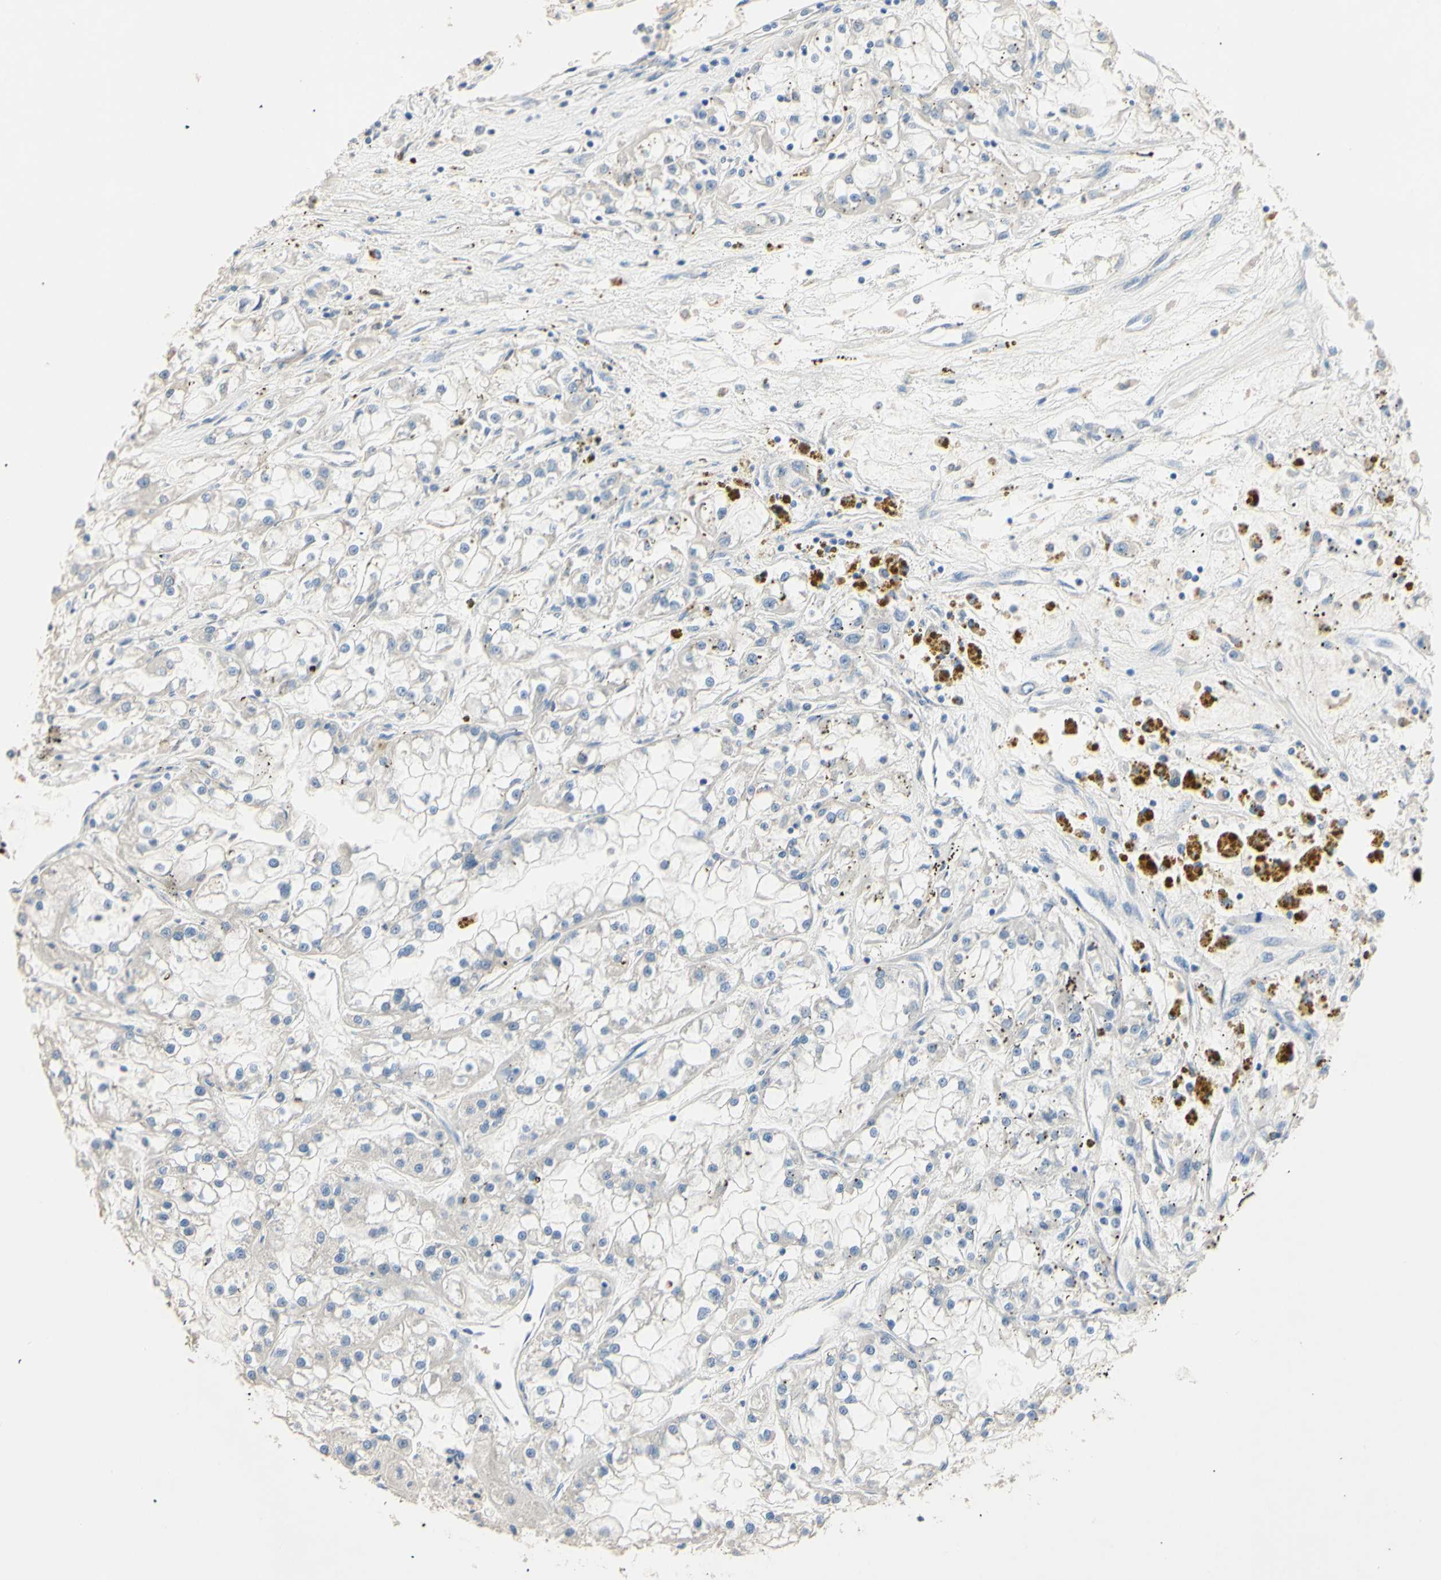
{"staining": {"intensity": "negative", "quantity": "none", "location": "none"}, "tissue": "renal cancer", "cell_type": "Tumor cells", "image_type": "cancer", "snomed": [{"axis": "morphology", "description": "Adenocarcinoma, NOS"}, {"axis": "topography", "description": "Kidney"}], "caption": "Tumor cells are negative for brown protein staining in renal adenocarcinoma. (DAB (3,3'-diaminobenzidine) IHC, high magnification).", "gene": "CDON", "patient": {"sex": "female", "age": 52}}